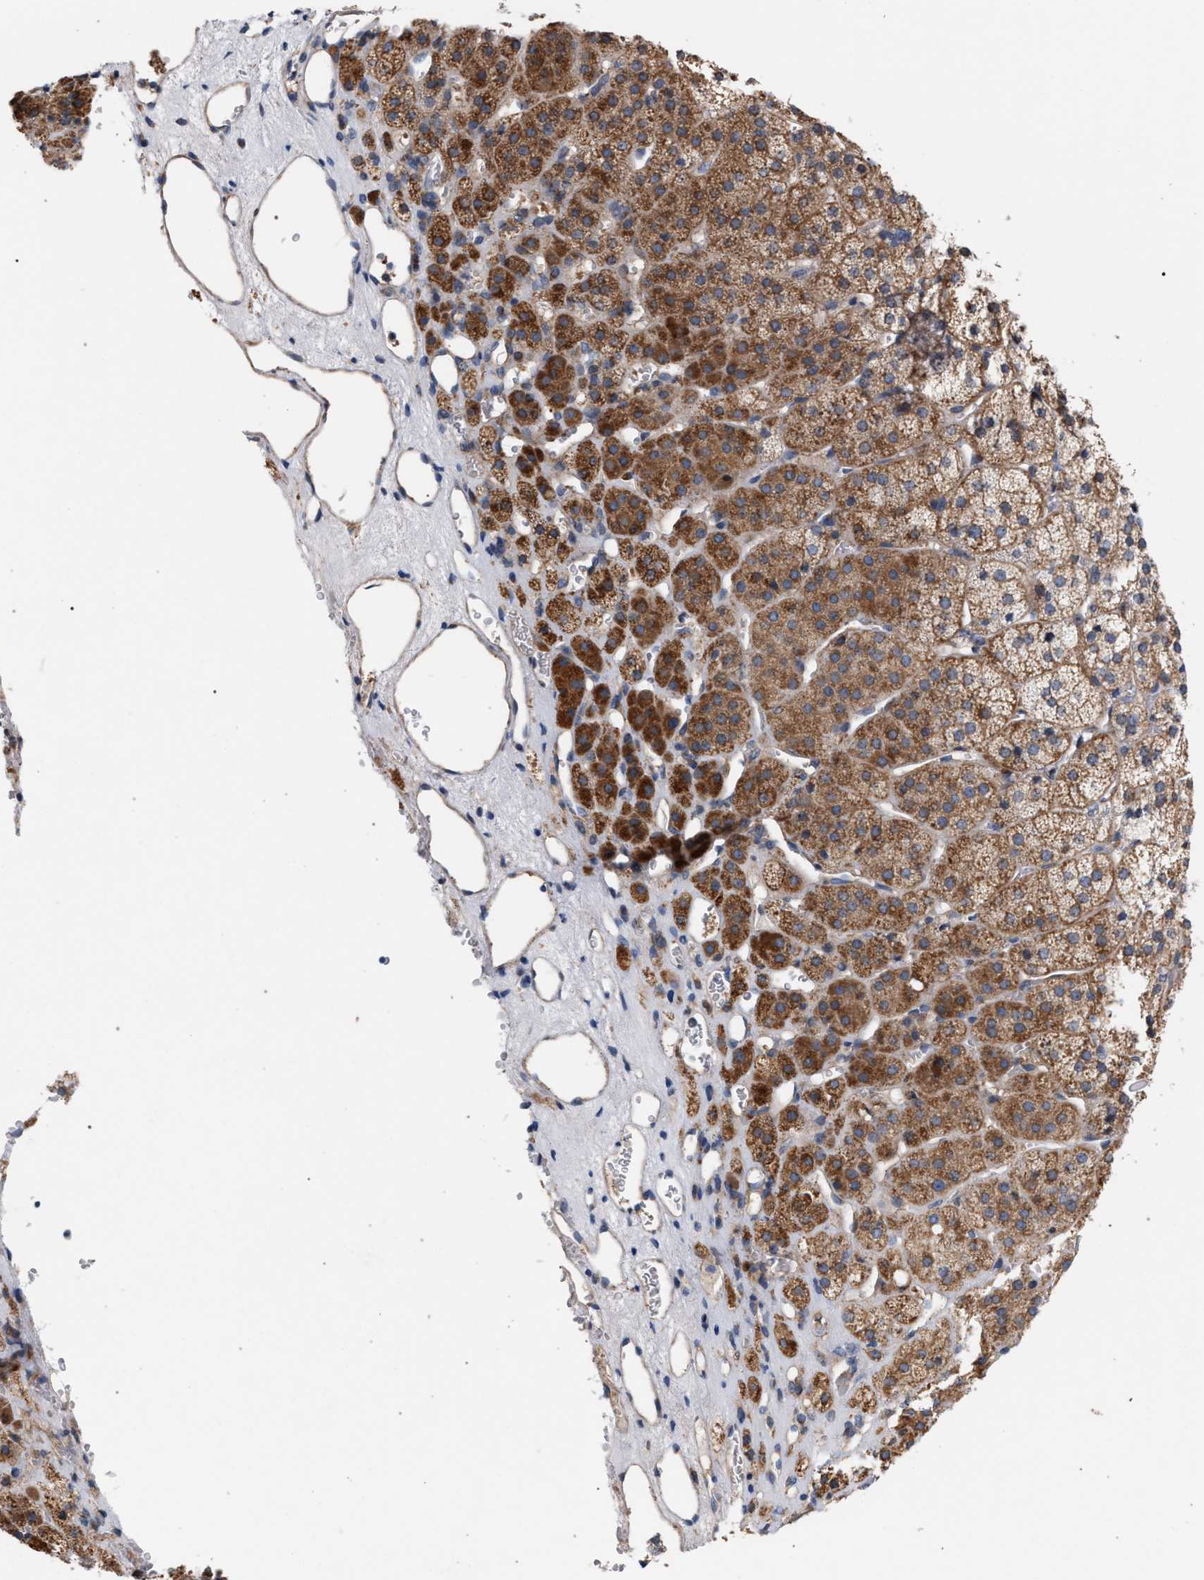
{"staining": {"intensity": "moderate", "quantity": ">75%", "location": "cytoplasmic/membranous"}, "tissue": "adrenal gland", "cell_type": "Glandular cells", "image_type": "normal", "snomed": [{"axis": "morphology", "description": "Normal tissue, NOS"}, {"axis": "topography", "description": "Adrenal gland"}], "caption": "Glandular cells exhibit medium levels of moderate cytoplasmic/membranous staining in approximately >75% of cells in benign adrenal gland. (IHC, brightfield microscopy, high magnification).", "gene": "RNF135", "patient": {"sex": "female", "age": 44}}